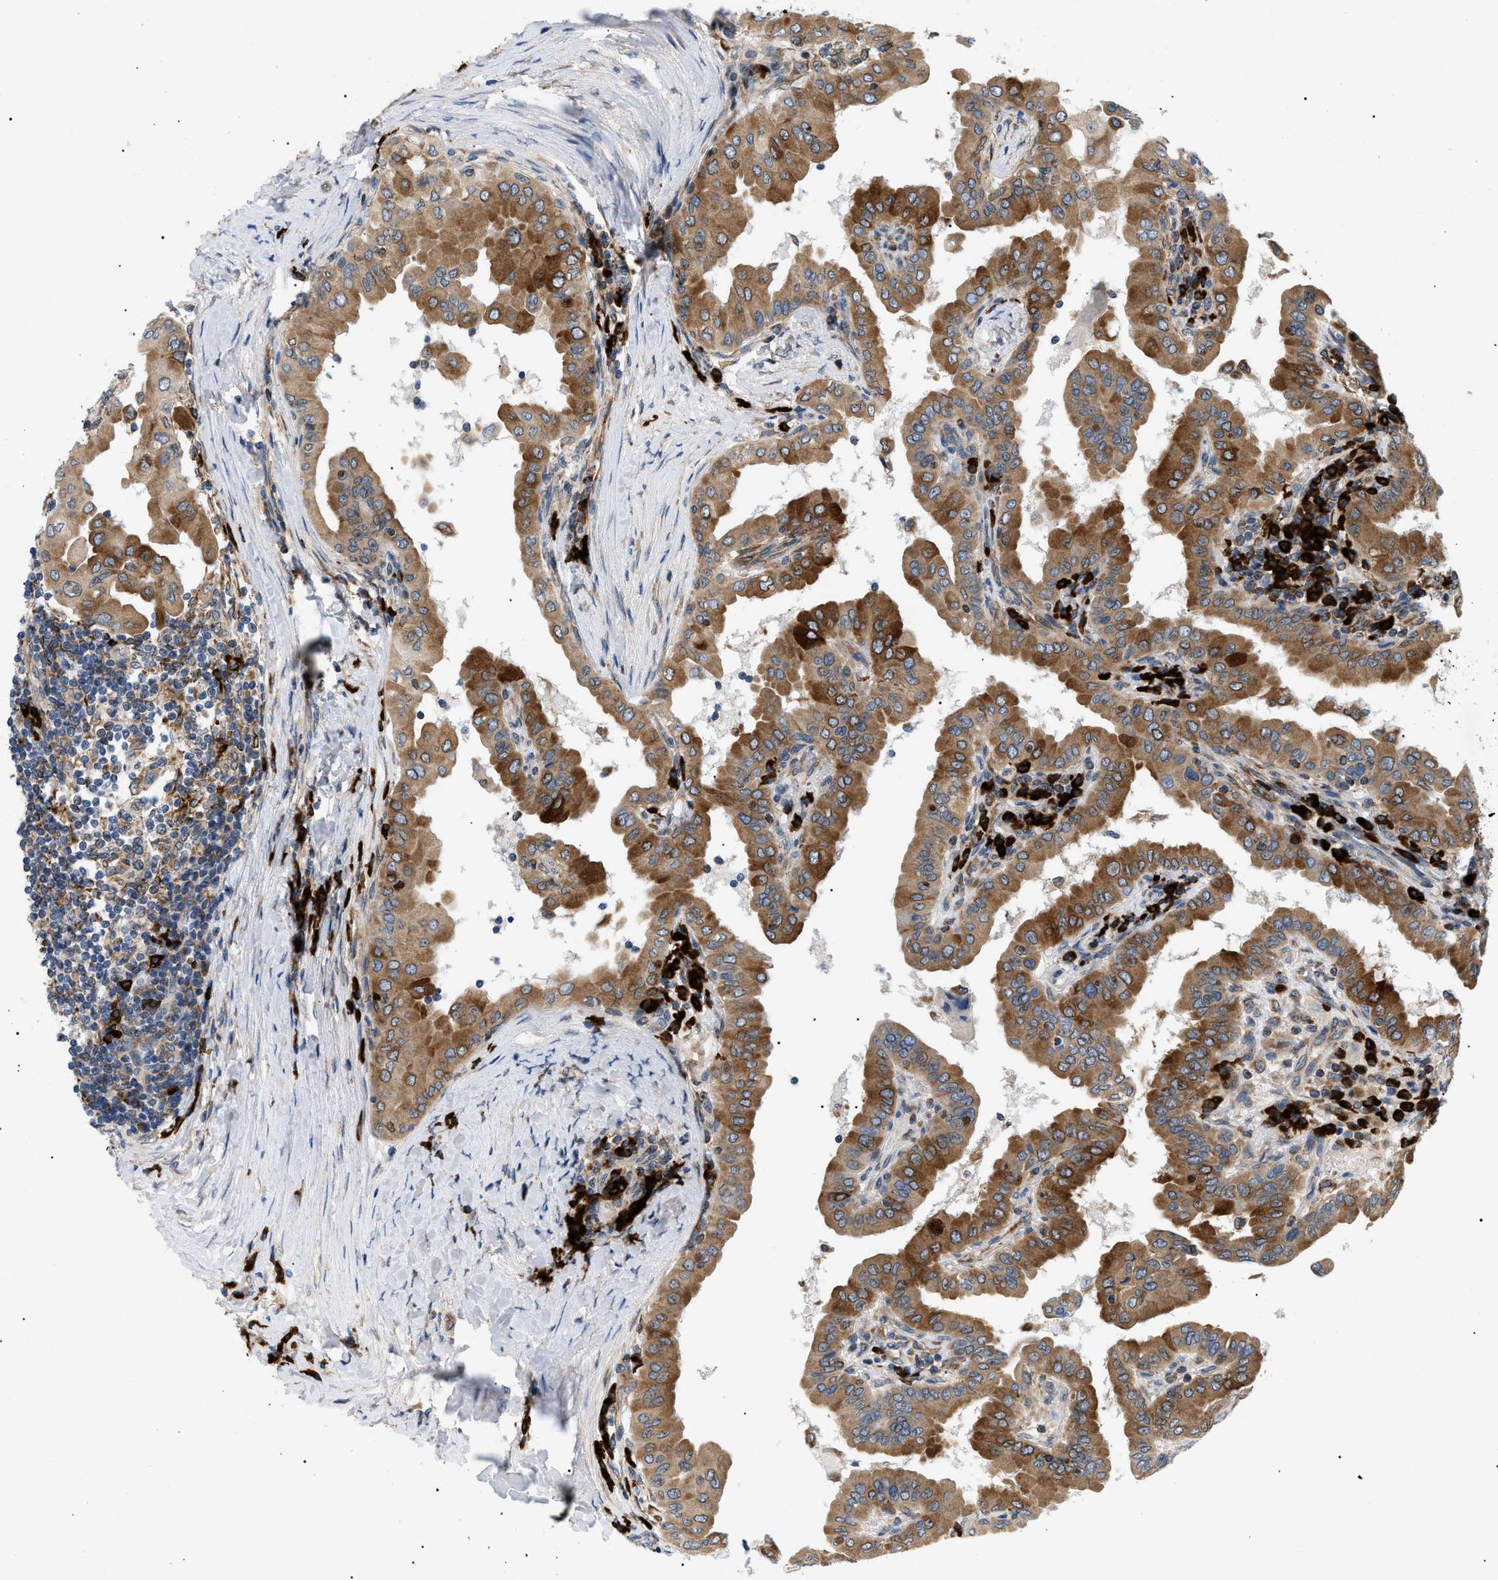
{"staining": {"intensity": "moderate", "quantity": ">75%", "location": "cytoplasmic/membranous"}, "tissue": "thyroid cancer", "cell_type": "Tumor cells", "image_type": "cancer", "snomed": [{"axis": "morphology", "description": "Papillary adenocarcinoma, NOS"}, {"axis": "topography", "description": "Thyroid gland"}], "caption": "Approximately >75% of tumor cells in human thyroid cancer reveal moderate cytoplasmic/membranous protein staining as visualized by brown immunohistochemical staining.", "gene": "DERL1", "patient": {"sex": "male", "age": 33}}